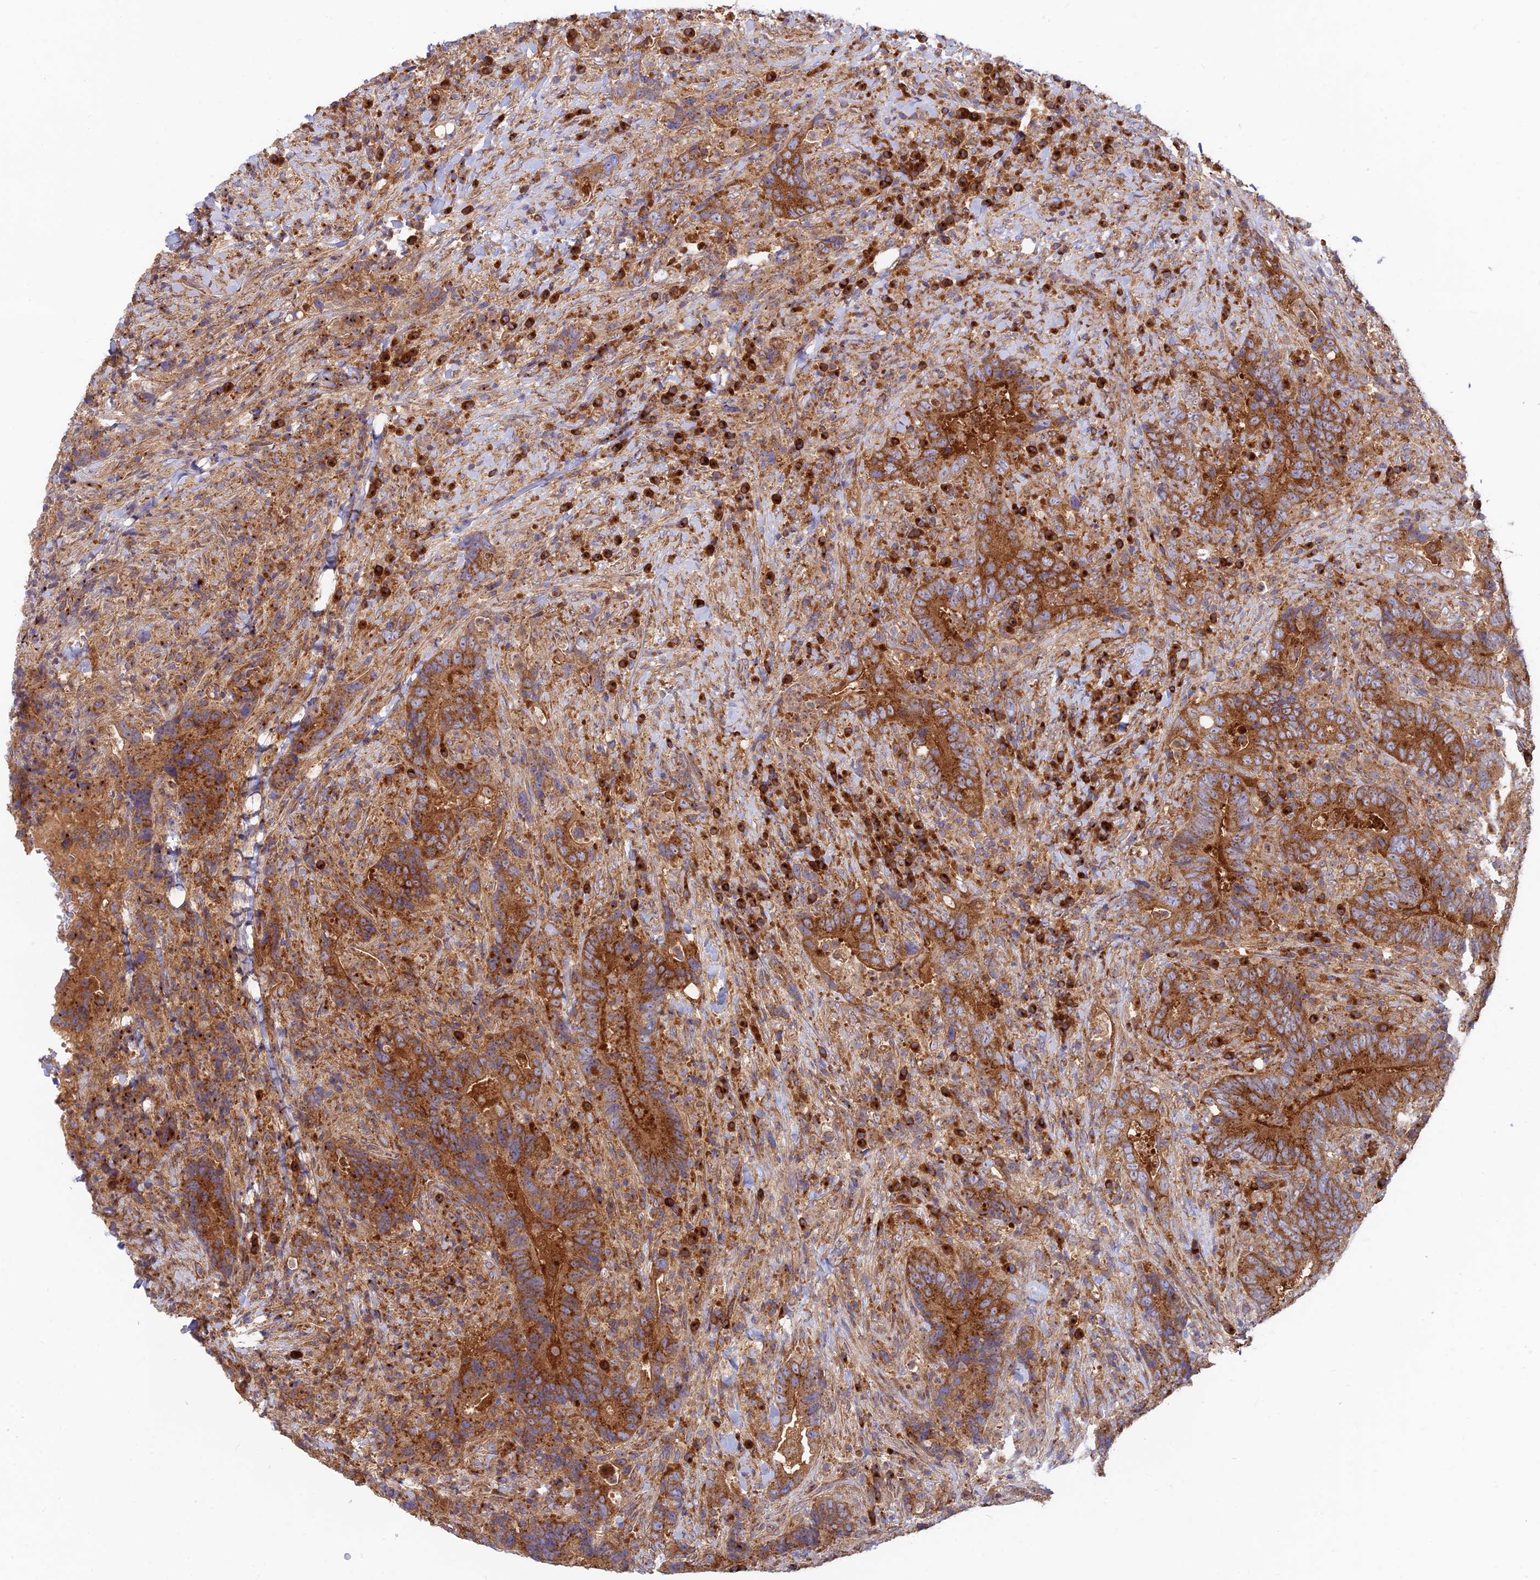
{"staining": {"intensity": "moderate", "quantity": ">75%", "location": "cytoplasmic/membranous"}, "tissue": "colorectal cancer", "cell_type": "Tumor cells", "image_type": "cancer", "snomed": [{"axis": "morphology", "description": "Adenocarcinoma, NOS"}, {"axis": "topography", "description": "Colon"}], "caption": "A medium amount of moderate cytoplasmic/membranous expression is identified in approximately >75% of tumor cells in adenocarcinoma (colorectal) tissue.", "gene": "GOLGA3", "patient": {"sex": "female", "age": 75}}